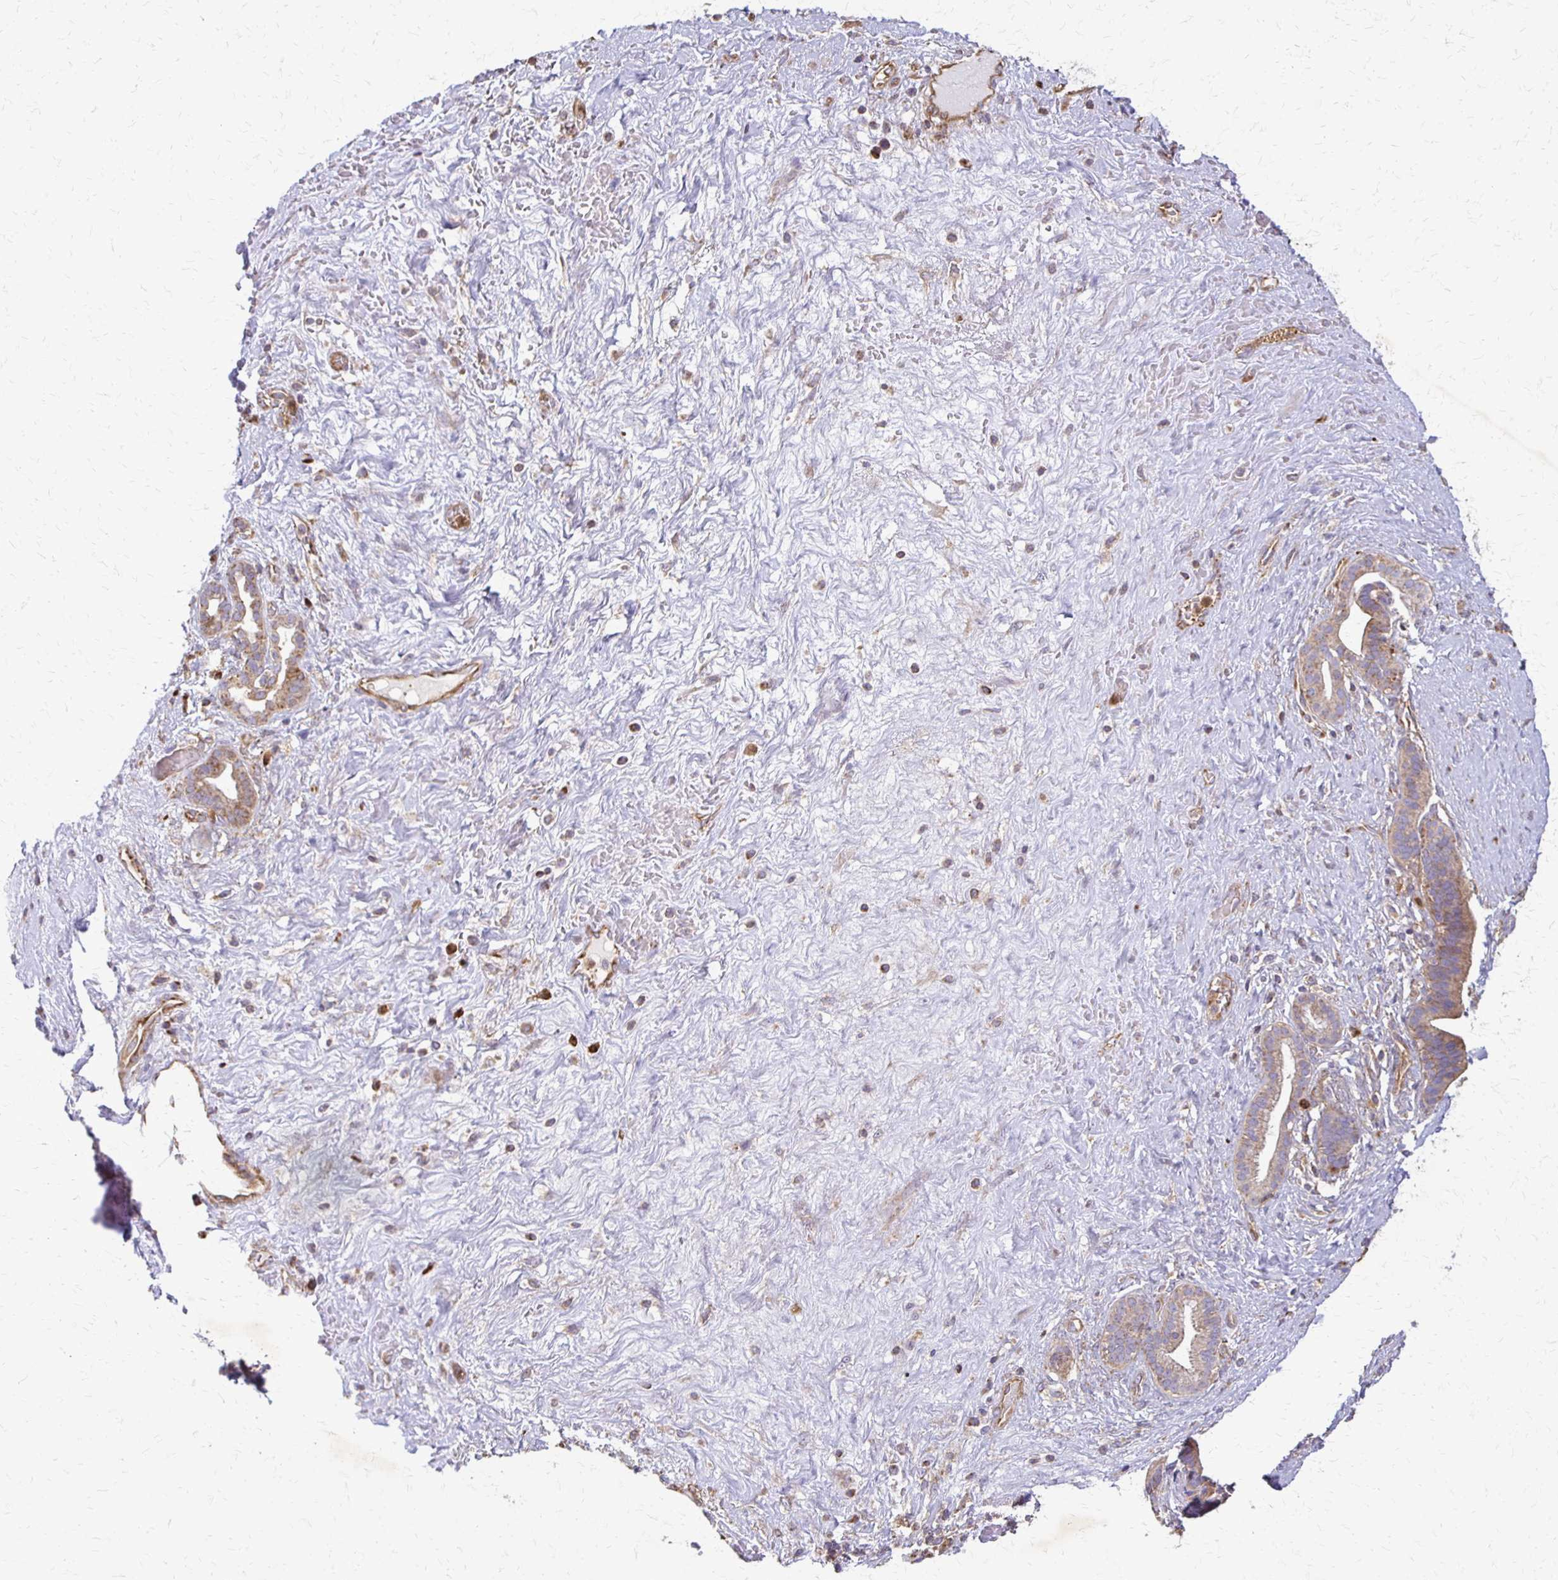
{"staining": {"intensity": "weak", "quantity": ">75%", "location": "cytoplasmic/membranous"}, "tissue": "pancreatic cancer", "cell_type": "Tumor cells", "image_type": "cancer", "snomed": [{"axis": "morphology", "description": "Adenocarcinoma, NOS"}, {"axis": "topography", "description": "Pancreas"}], "caption": "Pancreatic cancer was stained to show a protein in brown. There is low levels of weak cytoplasmic/membranous positivity in approximately >75% of tumor cells.", "gene": "EIF4EBP2", "patient": {"sex": "male", "age": 44}}